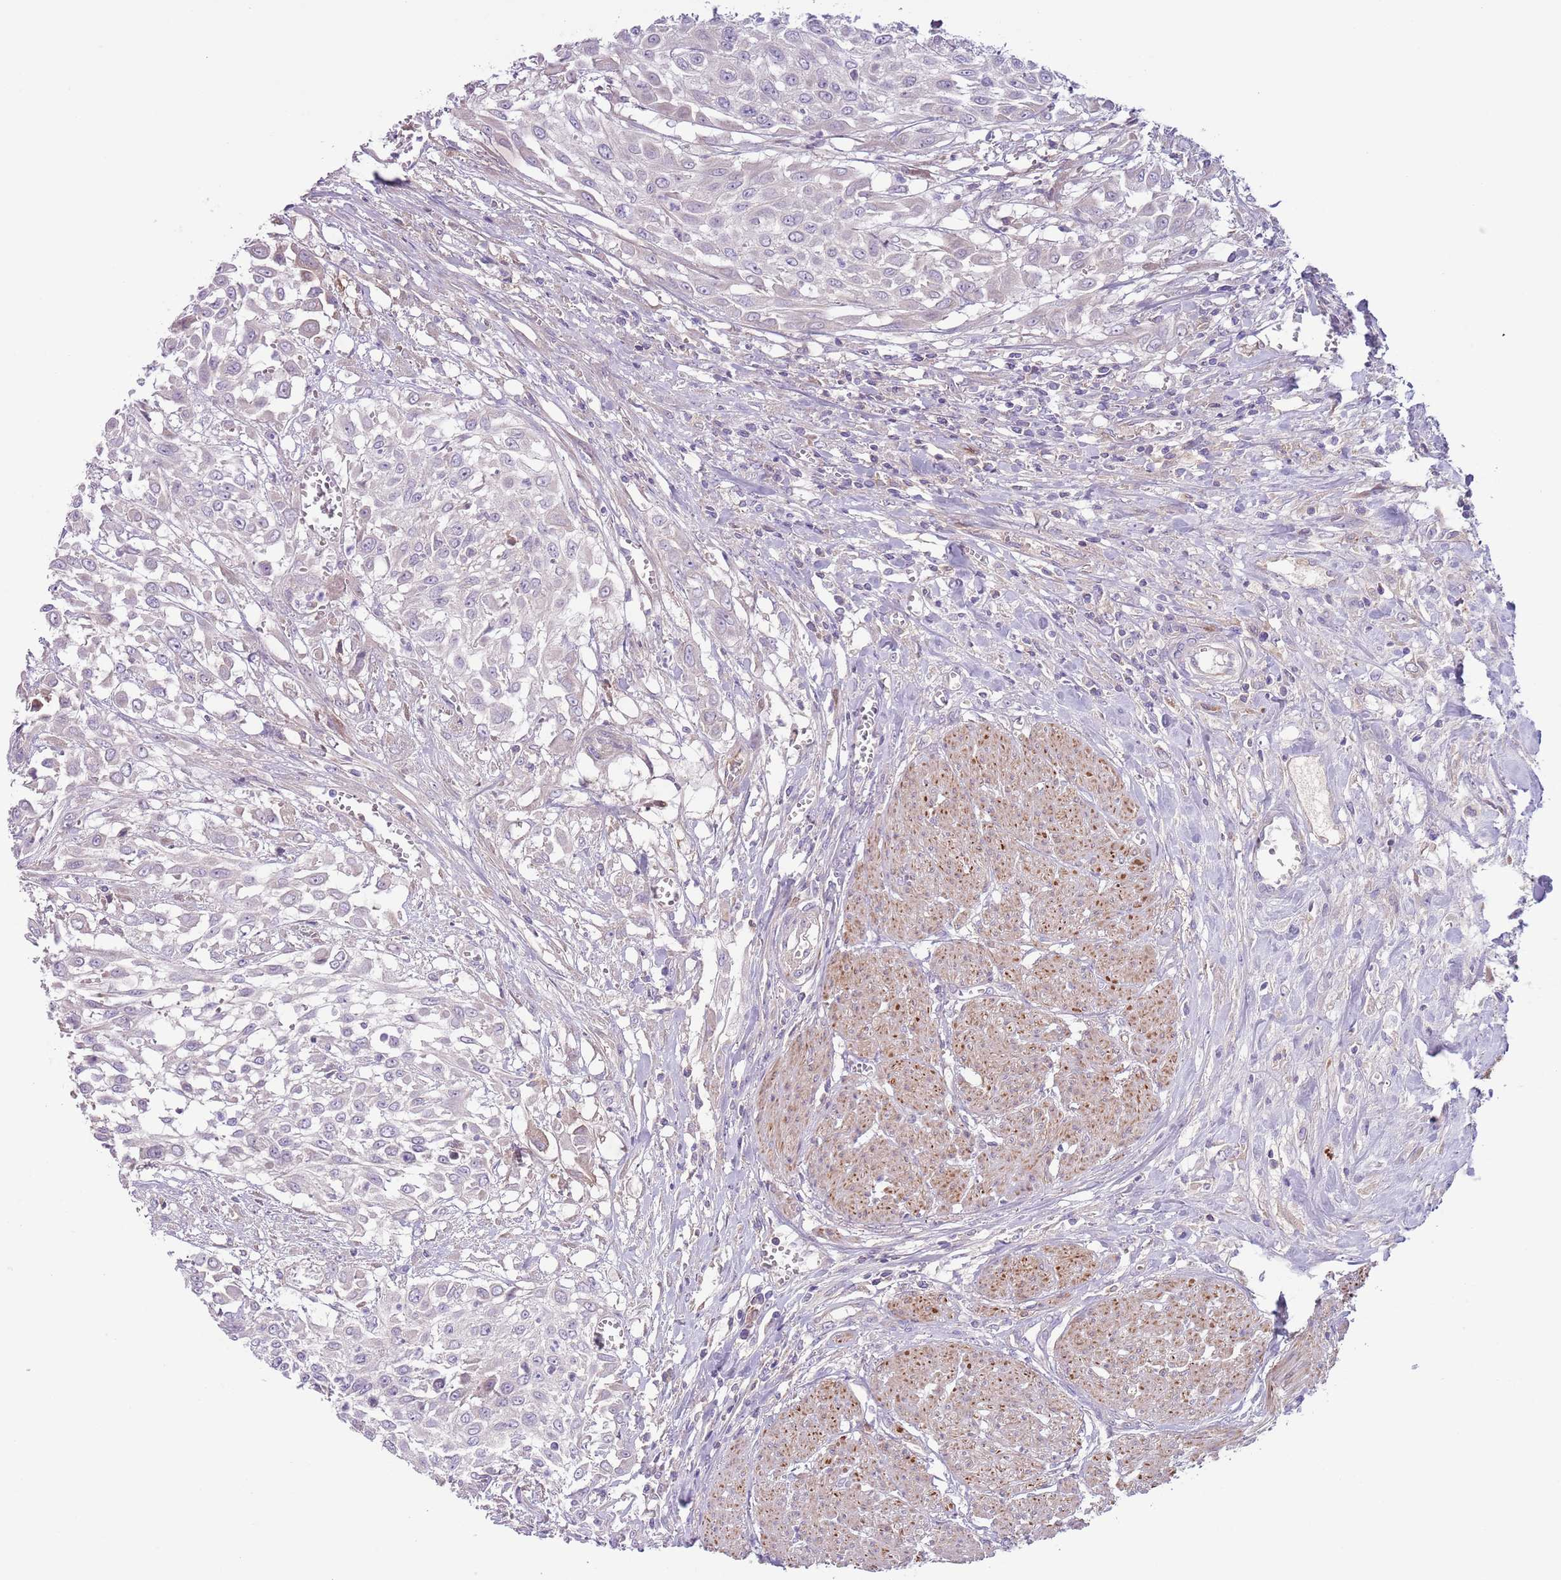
{"staining": {"intensity": "negative", "quantity": "none", "location": "none"}, "tissue": "urothelial cancer", "cell_type": "Tumor cells", "image_type": "cancer", "snomed": [{"axis": "morphology", "description": "Urothelial carcinoma, High grade"}, {"axis": "topography", "description": "Urinary bladder"}], "caption": "Urothelial cancer was stained to show a protein in brown. There is no significant staining in tumor cells. The staining was performed using DAB to visualize the protein expression in brown, while the nuclei were stained in blue with hematoxylin (Magnification: 20x).", "gene": "CFH", "patient": {"sex": "male", "age": 57}}